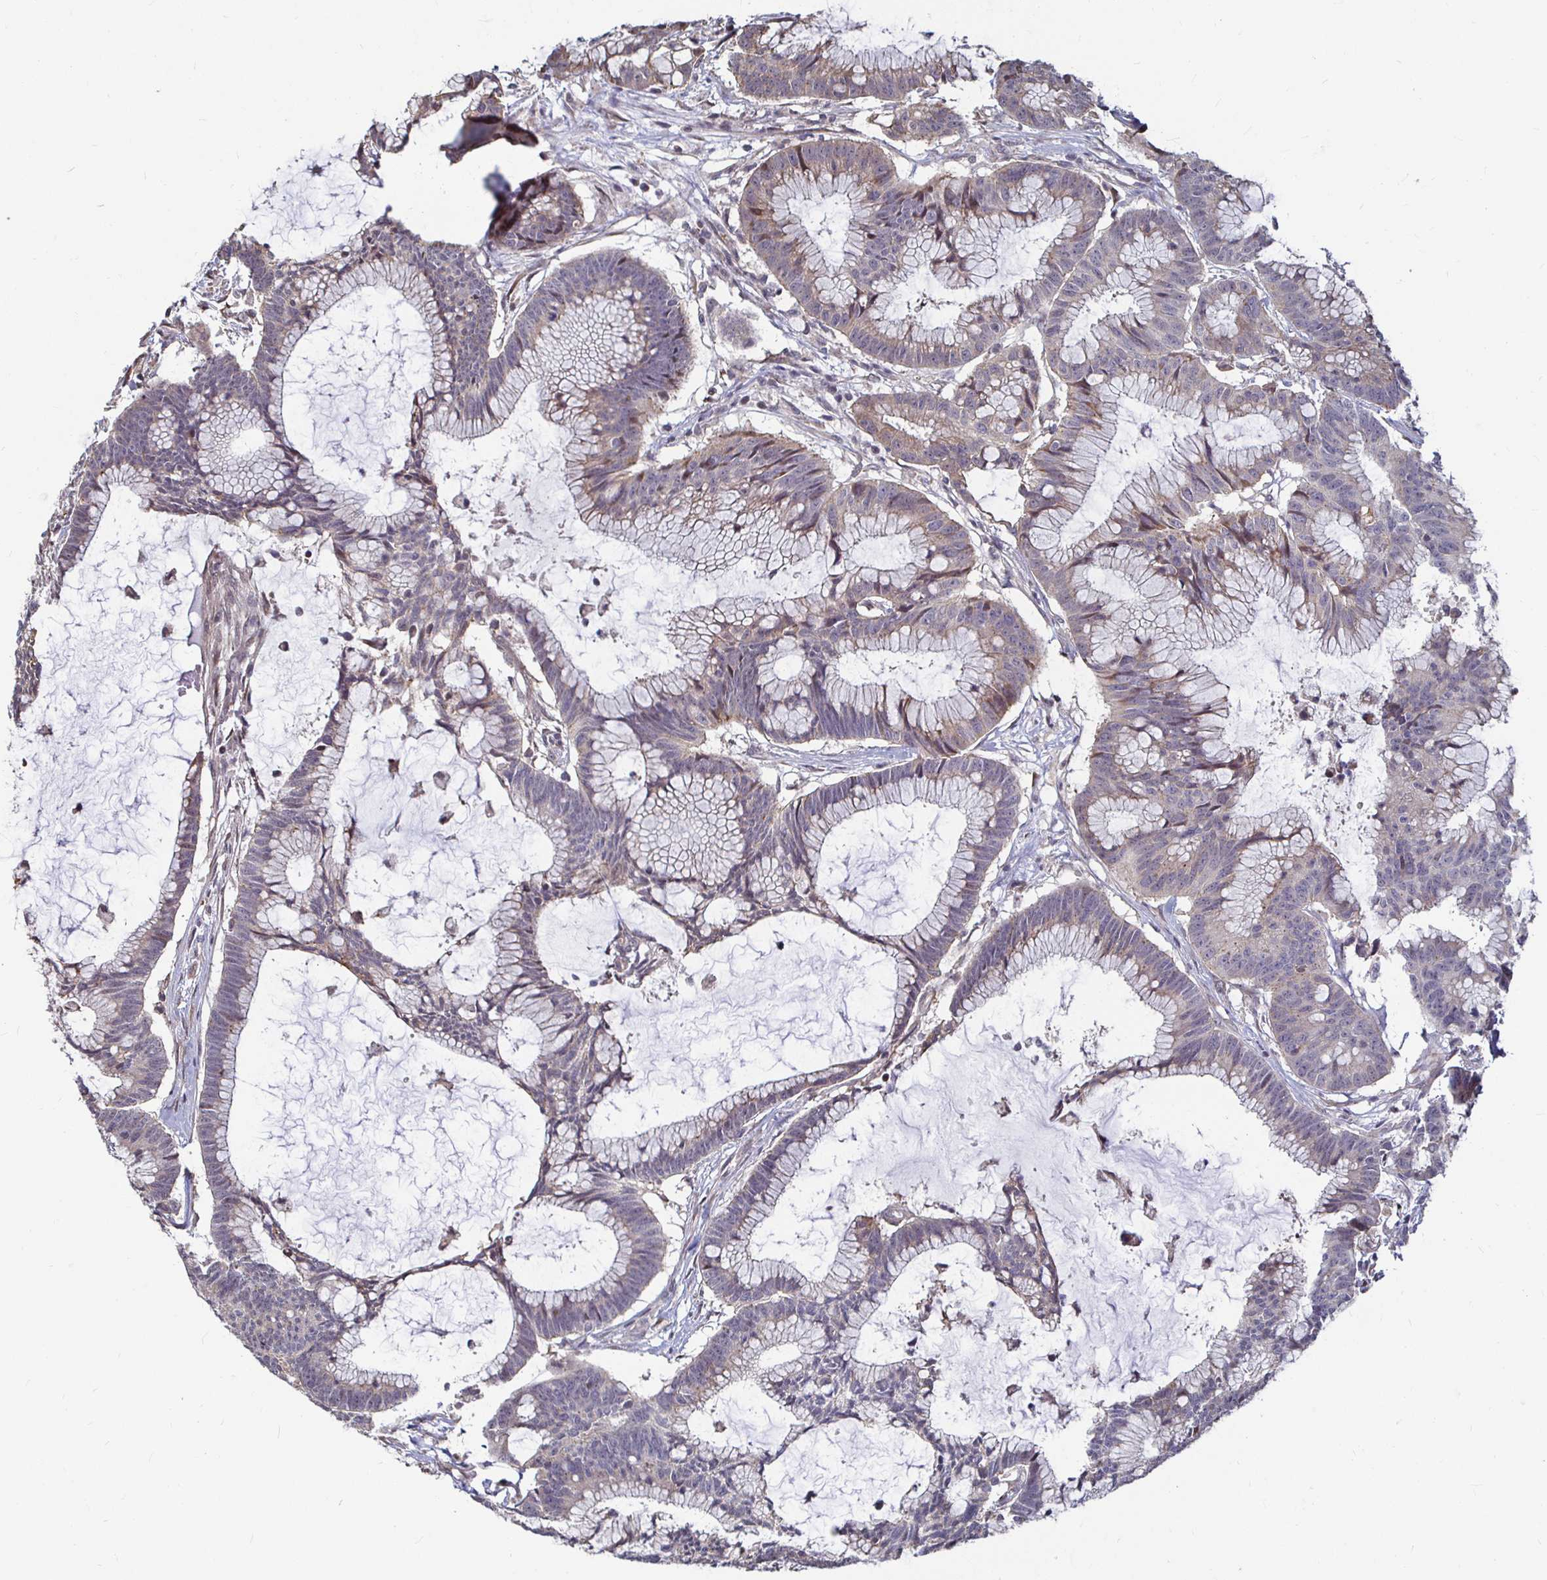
{"staining": {"intensity": "weak", "quantity": "25%-75%", "location": "cytoplasmic/membranous"}, "tissue": "colorectal cancer", "cell_type": "Tumor cells", "image_type": "cancer", "snomed": [{"axis": "morphology", "description": "Adenocarcinoma, NOS"}, {"axis": "topography", "description": "Colon"}], "caption": "Tumor cells reveal low levels of weak cytoplasmic/membranous staining in approximately 25%-75% of cells in colorectal adenocarcinoma.", "gene": "CAPN11", "patient": {"sex": "female", "age": 78}}